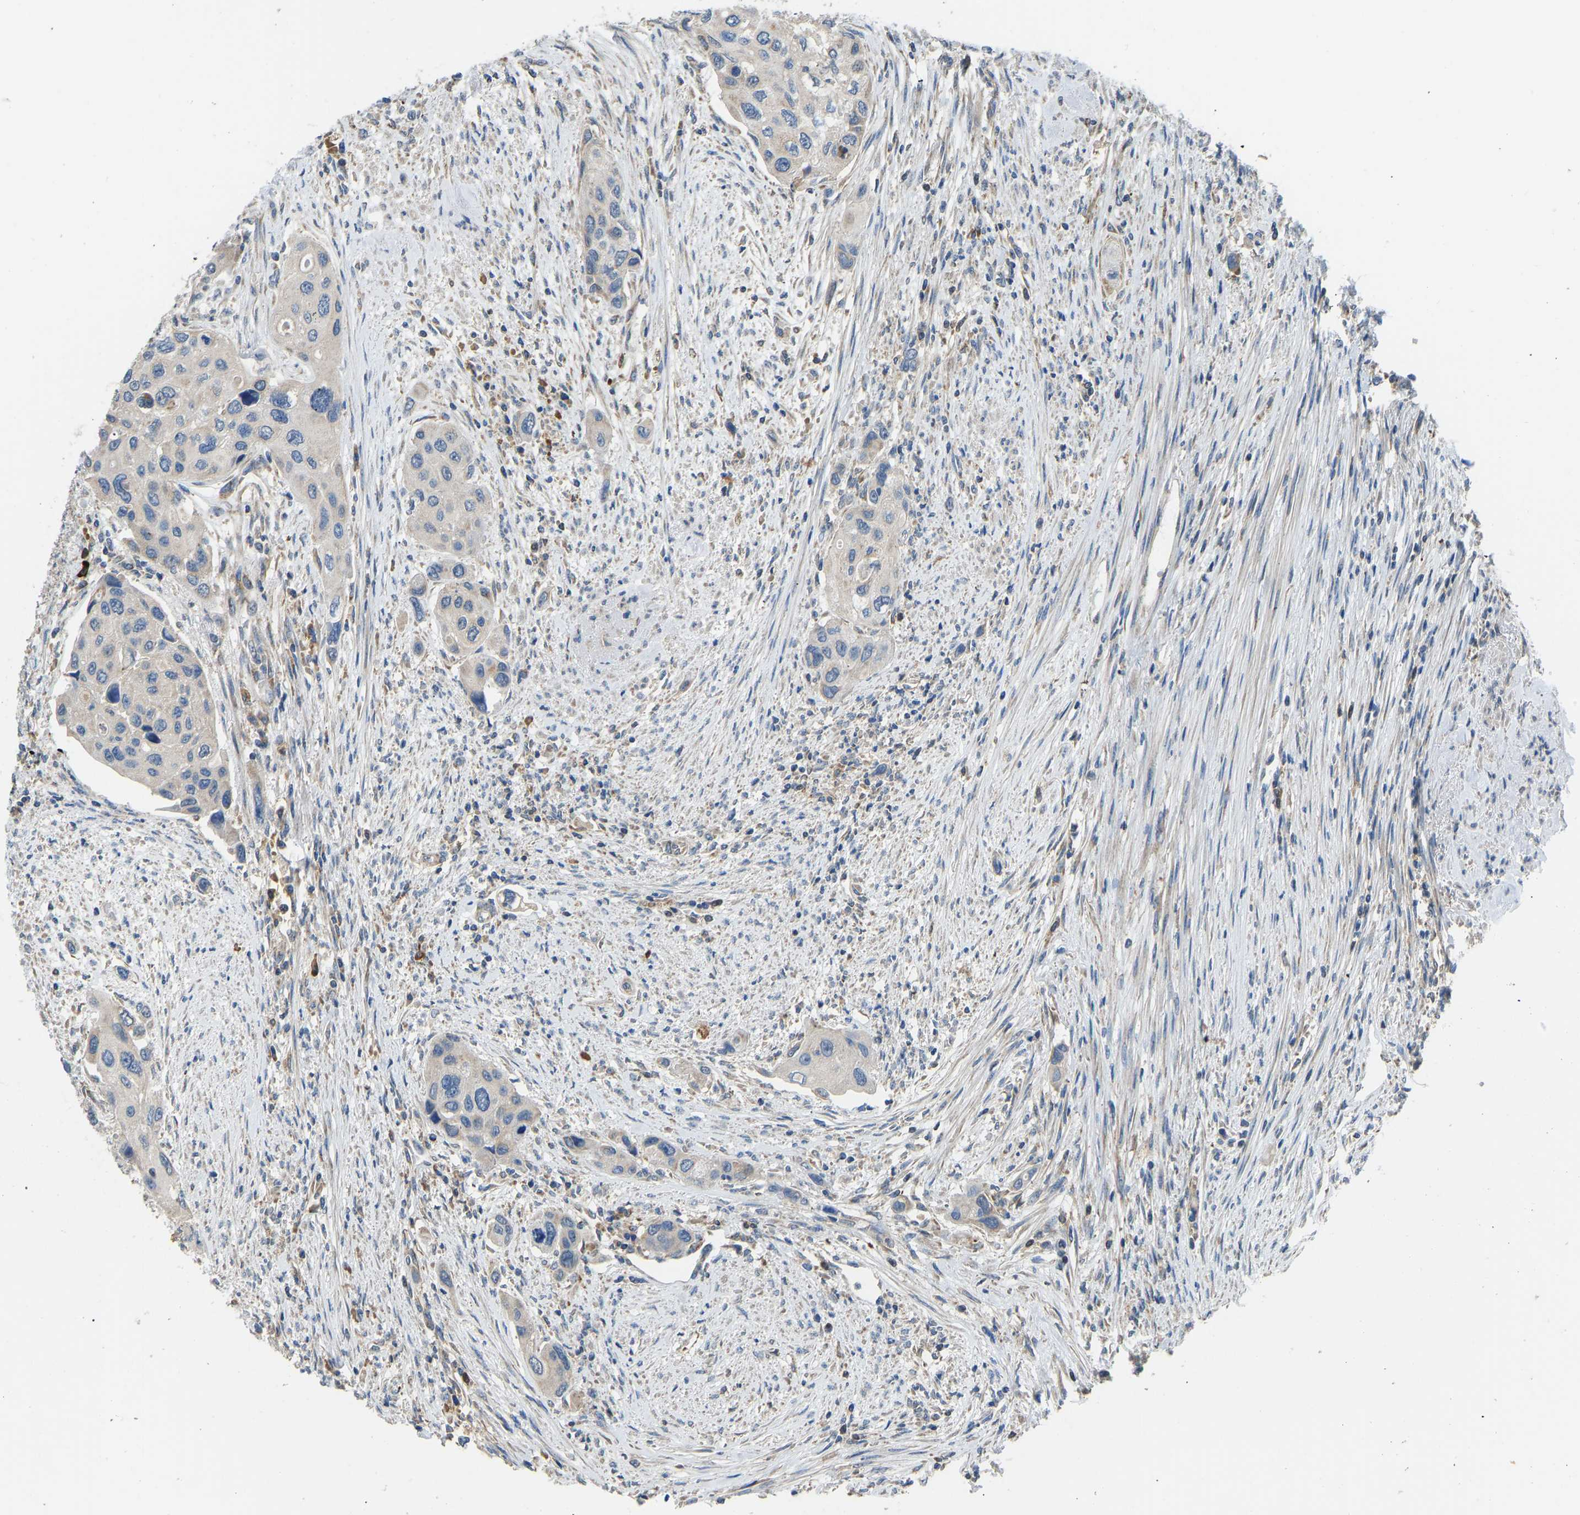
{"staining": {"intensity": "negative", "quantity": "none", "location": "none"}, "tissue": "urothelial cancer", "cell_type": "Tumor cells", "image_type": "cancer", "snomed": [{"axis": "morphology", "description": "Urothelial carcinoma, High grade"}, {"axis": "topography", "description": "Urinary bladder"}], "caption": "Immunohistochemistry histopathology image of urothelial cancer stained for a protein (brown), which shows no expression in tumor cells.", "gene": "RBP1", "patient": {"sex": "female", "age": 56}}